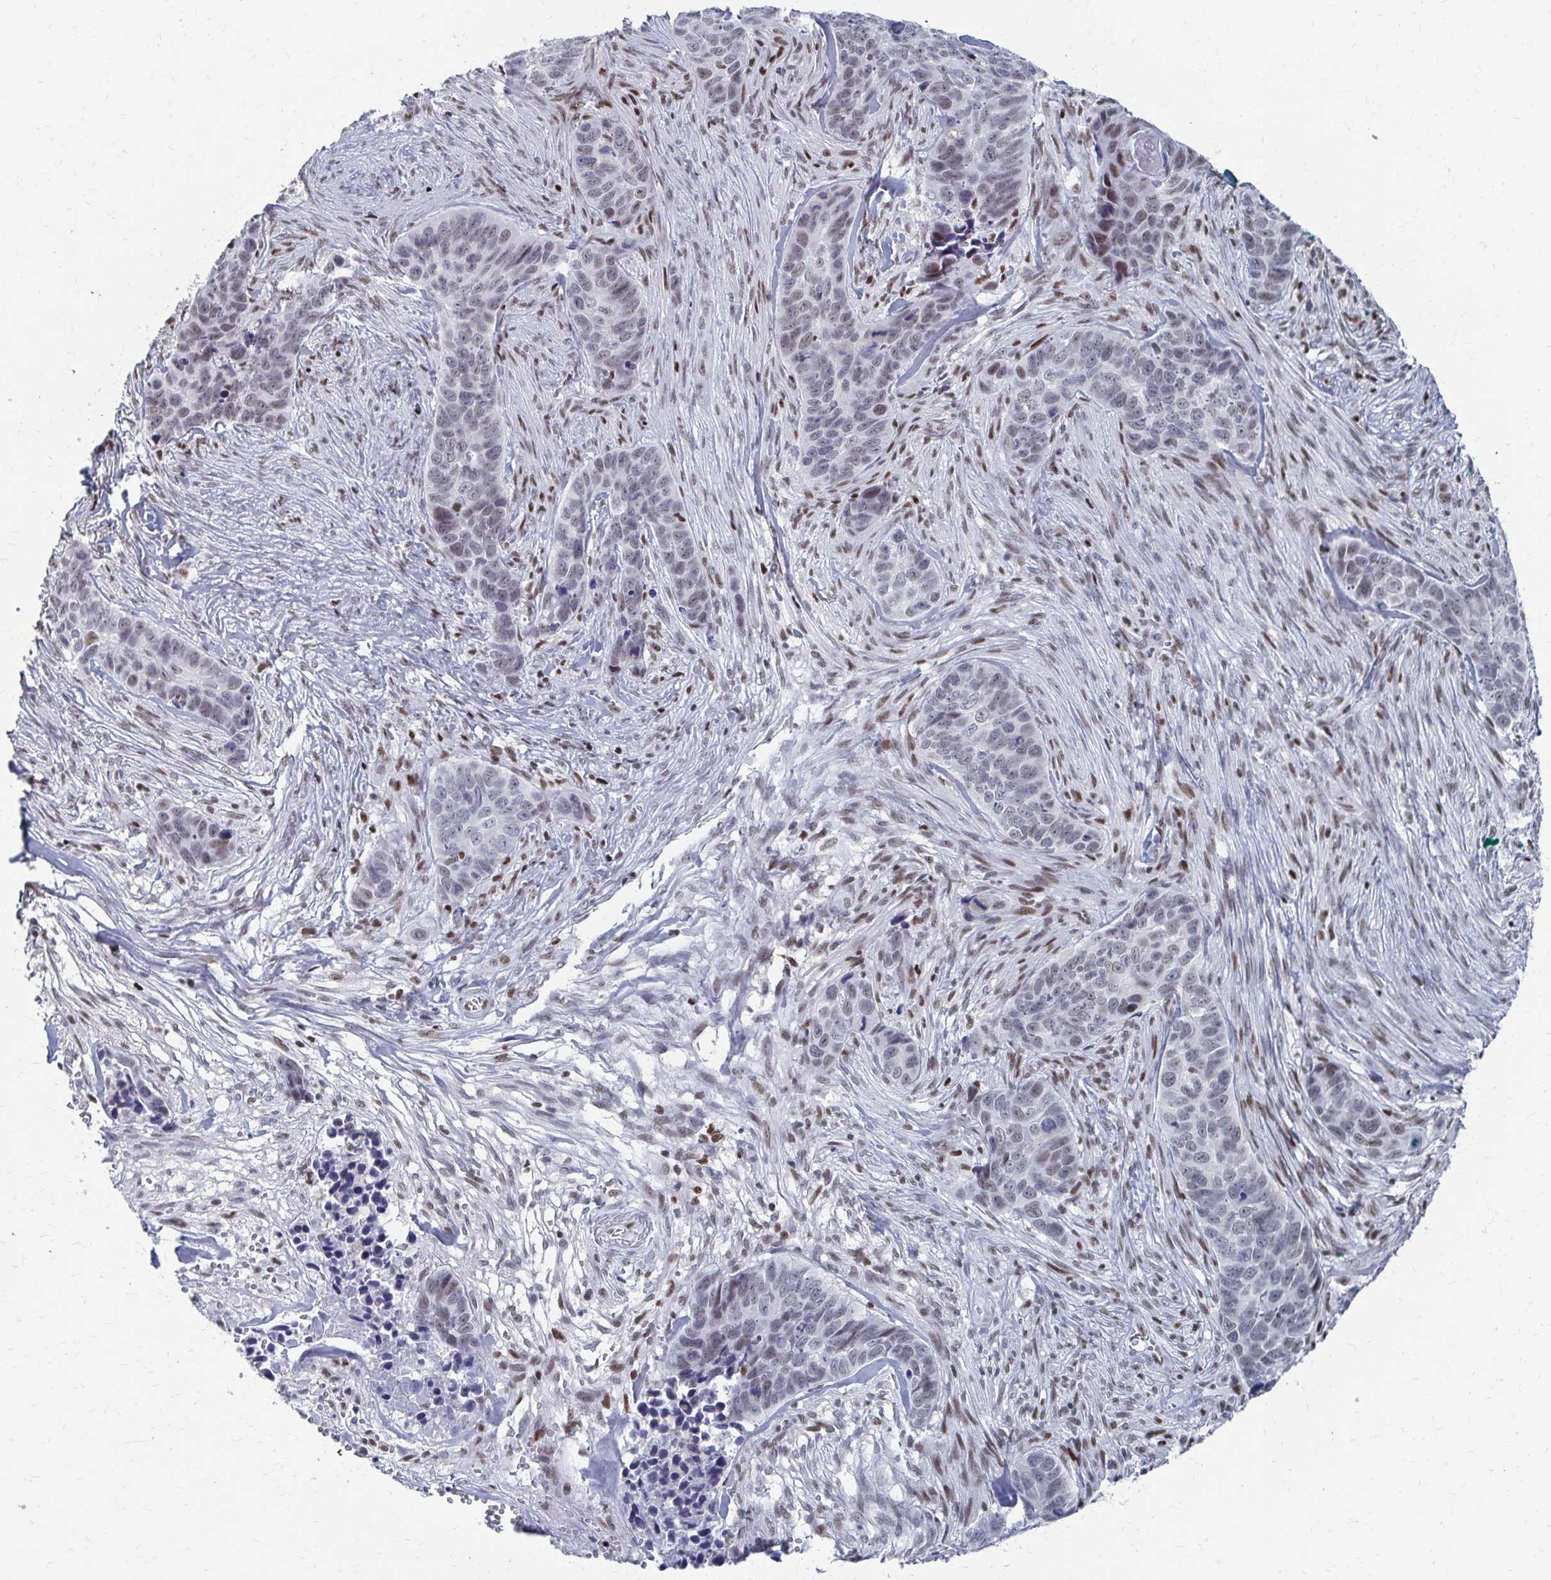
{"staining": {"intensity": "weak", "quantity": "25%-75%", "location": "nuclear"}, "tissue": "skin cancer", "cell_type": "Tumor cells", "image_type": "cancer", "snomed": [{"axis": "morphology", "description": "Basal cell carcinoma"}, {"axis": "topography", "description": "Skin"}], "caption": "The immunohistochemical stain labels weak nuclear staining in tumor cells of basal cell carcinoma (skin) tissue.", "gene": "CDIN1", "patient": {"sex": "female", "age": 82}}